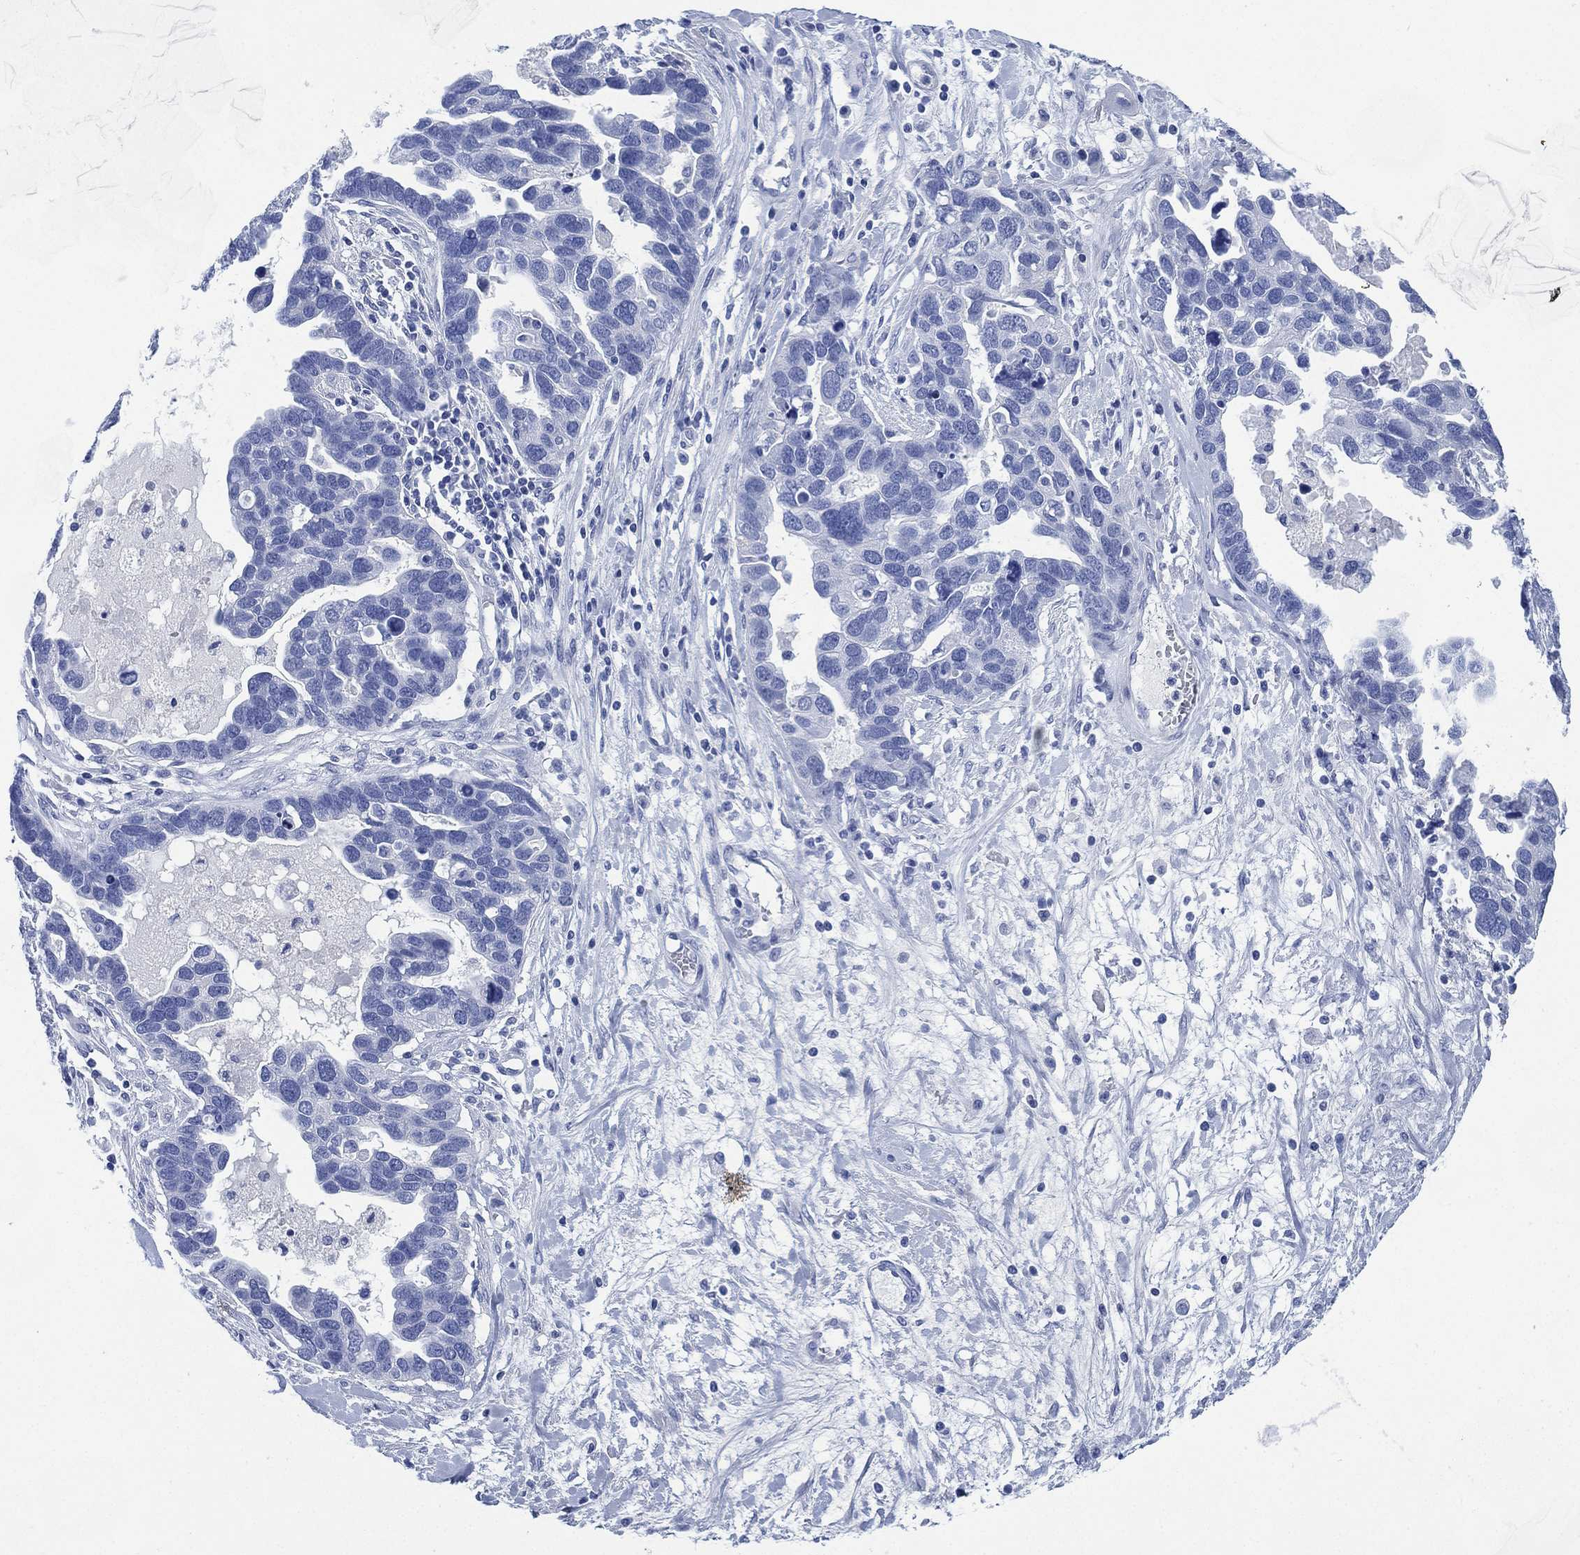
{"staining": {"intensity": "negative", "quantity": "none", "location": "none"}, "tissue": "ovarian cancer", "cell_type": "Tumor cells", "image_type": "cancer", "snomed": [{"axis": "morphology", "description": "Cystadenocarcinoma, serous, NOS"}, {"axis": "topography", "description": "Ovary"}], "caption": "A high-resolution histopathology image shows IHC staining of serous cystadenocarcinoma (ovarian), which shows no significant expression in tumor cells.", "gene": "SIGLECL1", "patient": {"sex": "female", "age": 54}}